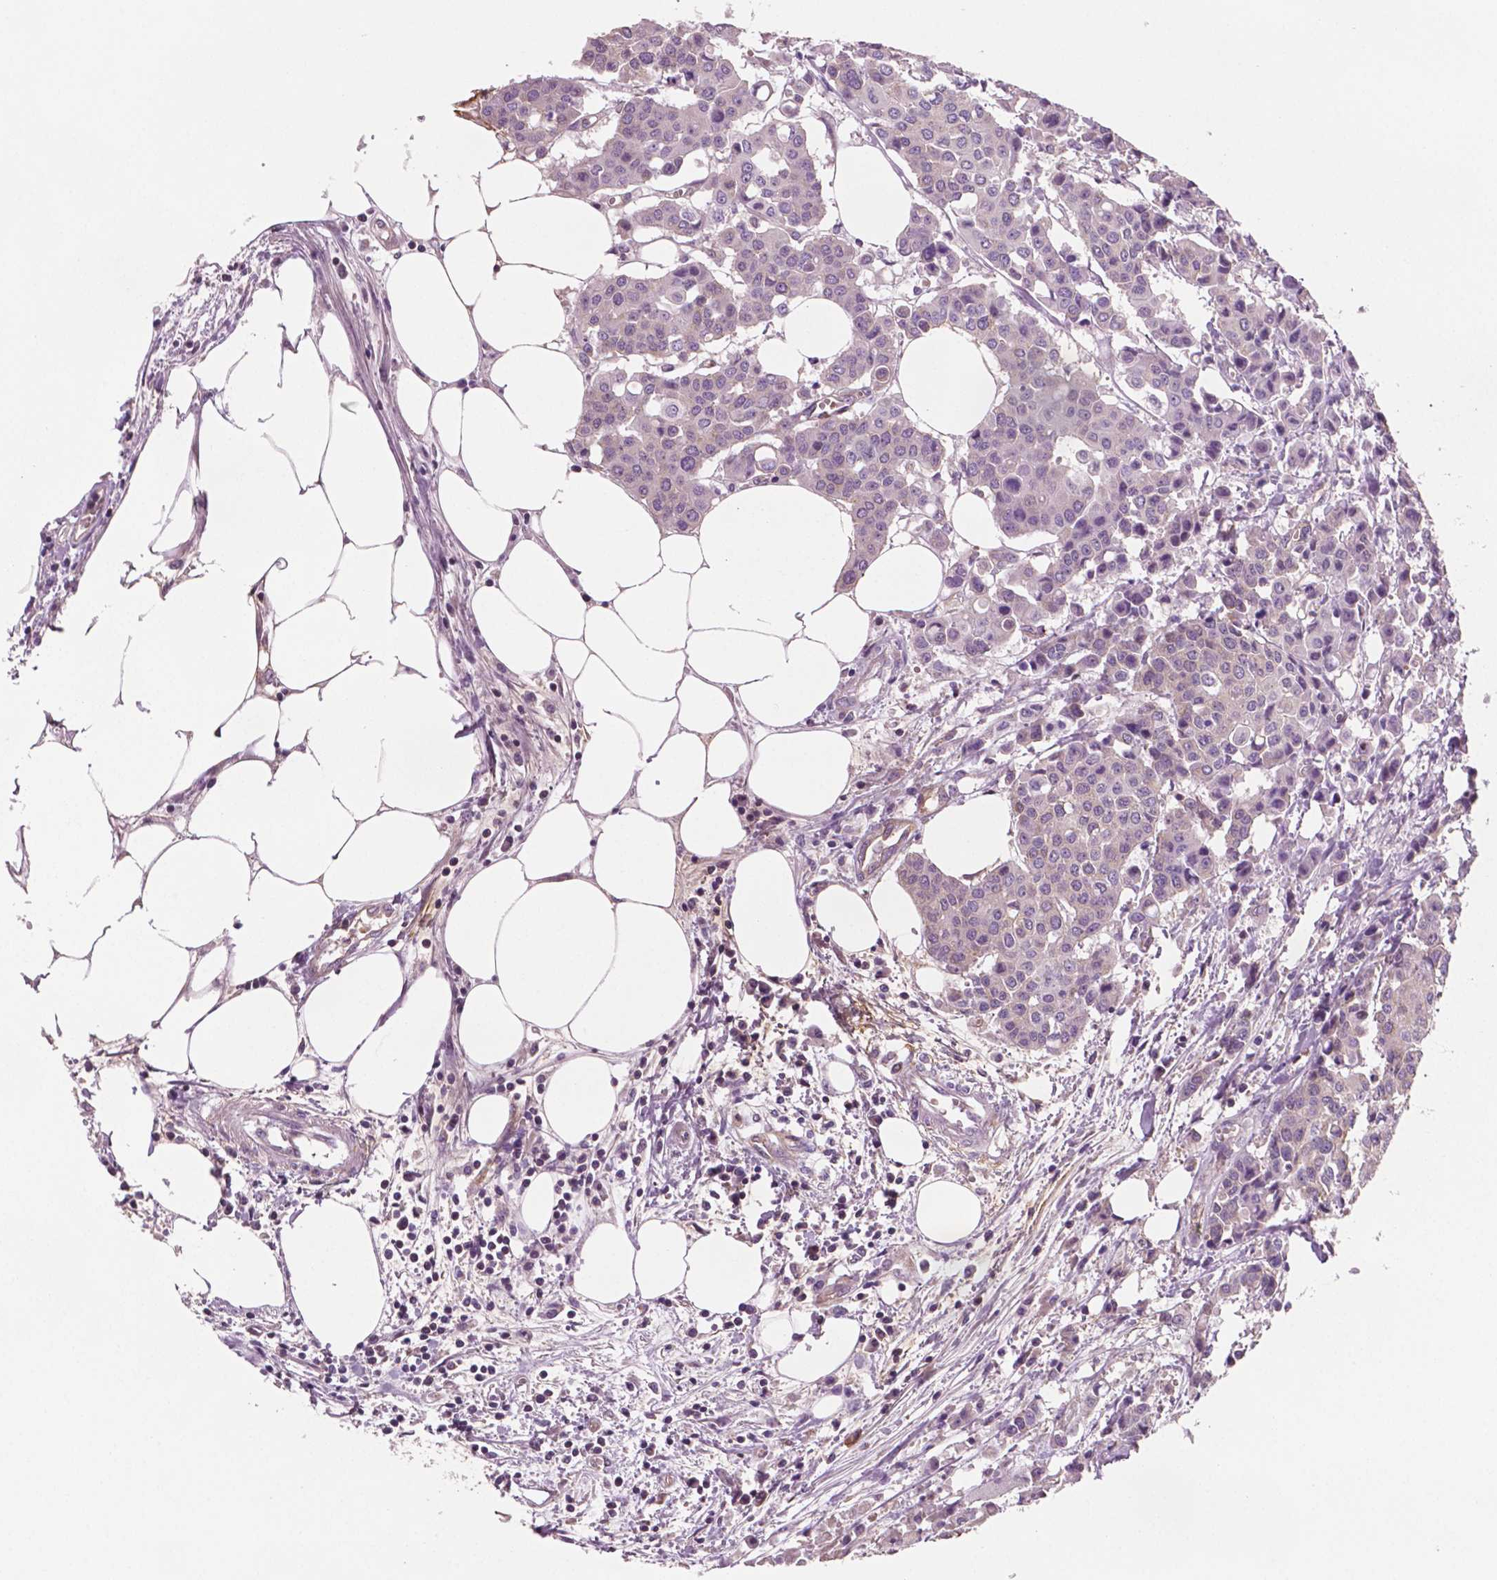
{"staining": {"intensity": "negative", "quantity": "none", "location": "none"}, "tissue": "carcinoid", "cell_type": "Tumor cells", "image_type": "cancer", "snomed": [{"axis": "morphology", "description": "Carcinoid, malignant, NOS"}, {"axis": "topography", "description": "Colon"}], "caption": "Tumor cells show no significant protein positivity in malignant carcinoid.", "gene": "PTX3", "patient": {"sex": "male", "age": 81}}